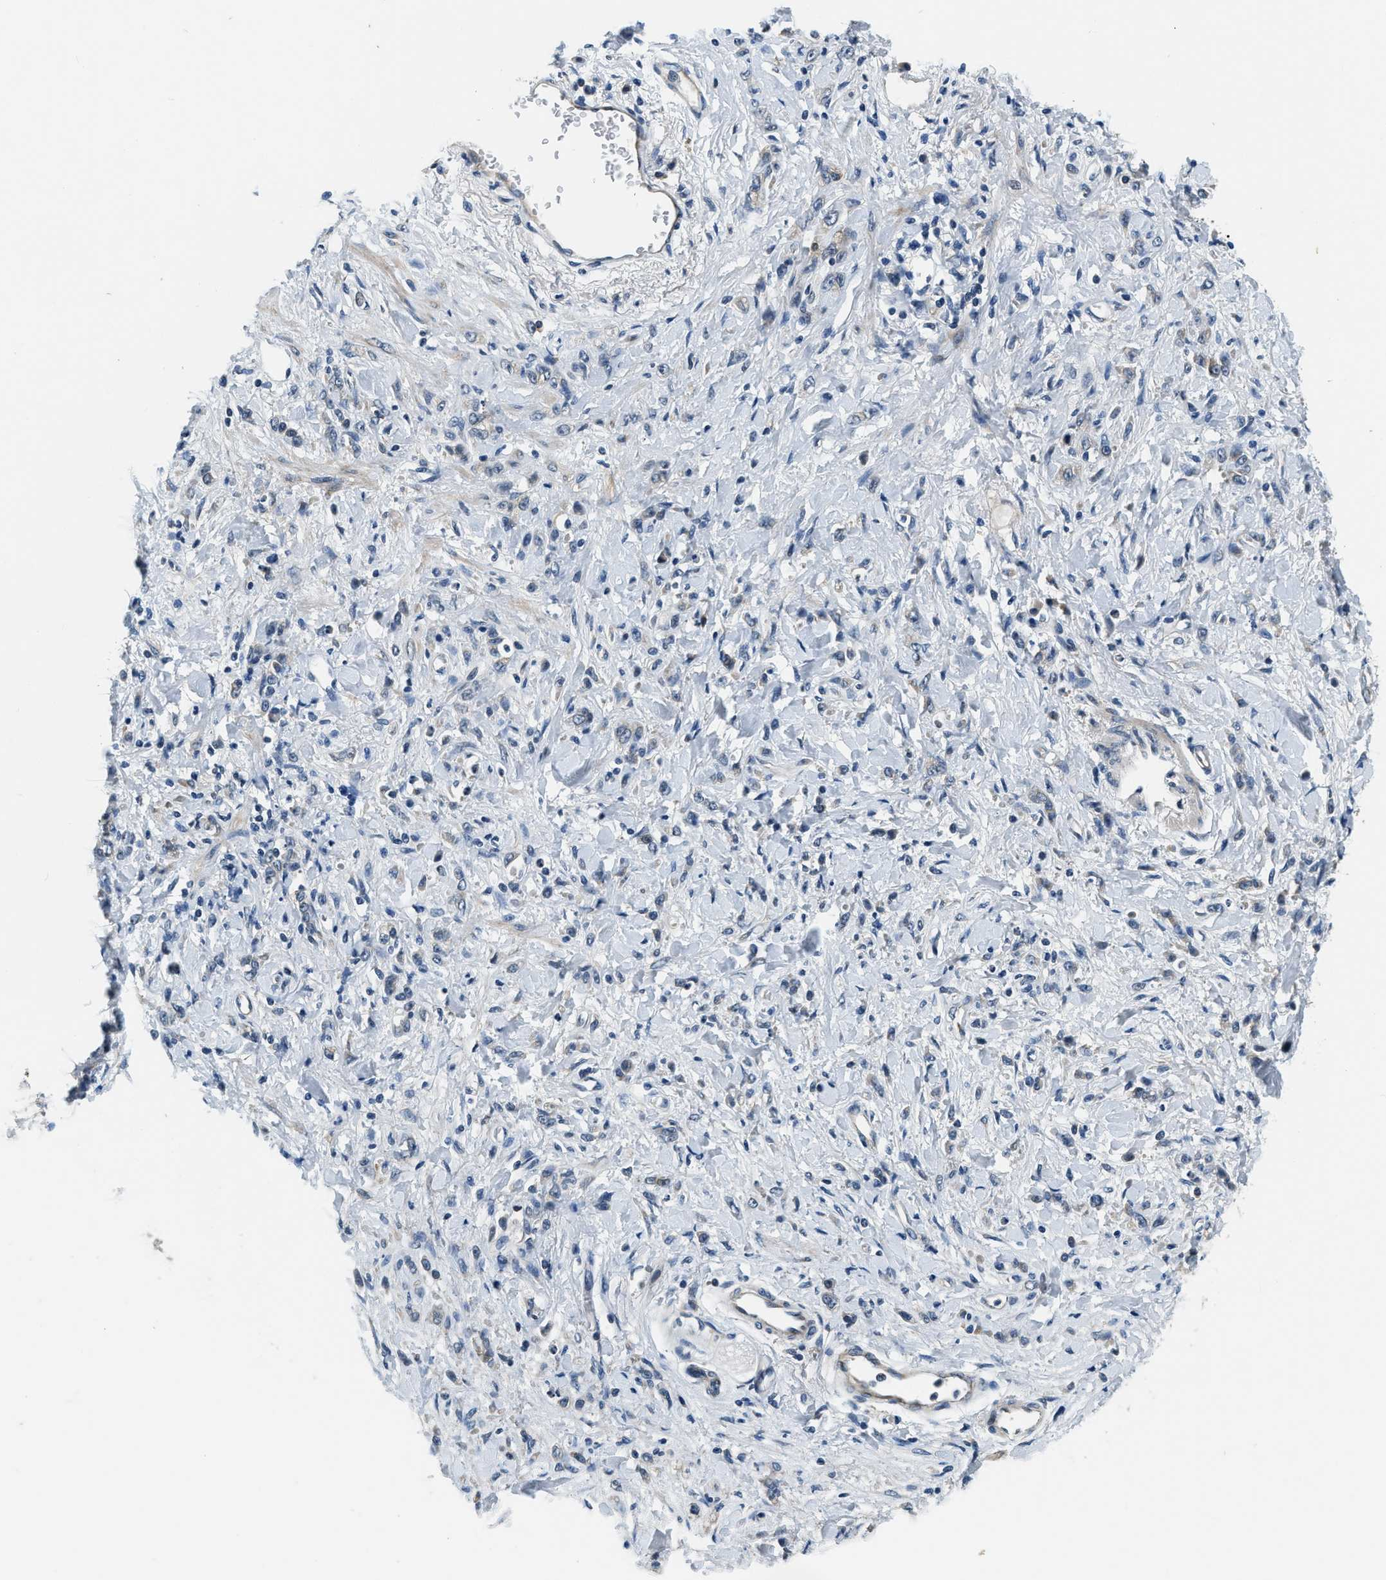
{"staining": {"intensity": "negative", "quantity": "none", "location": "none"}, "tissue": "stomach cancer", "cell_type": "Tumor cells", "image_type": "cancer", "snomed": [{"axis": "morphology", "description": "Normal tissue, NOS"}, {"axis": "morphology", "description": "Adenocarcinoma, NOS"}, {"axis": "topography", "description": "Stomach"}], "caption": "This is a photomicrograph of immunohistochemistry (IHC) staining of stomach cancer (adenocarcinoma), which shows no staining in tumor cells. (DAB IHC visualized using brightfield microscopy, high magnification).", "gene": "YAE1", "patient": {"sex": "male", "age": 82}}